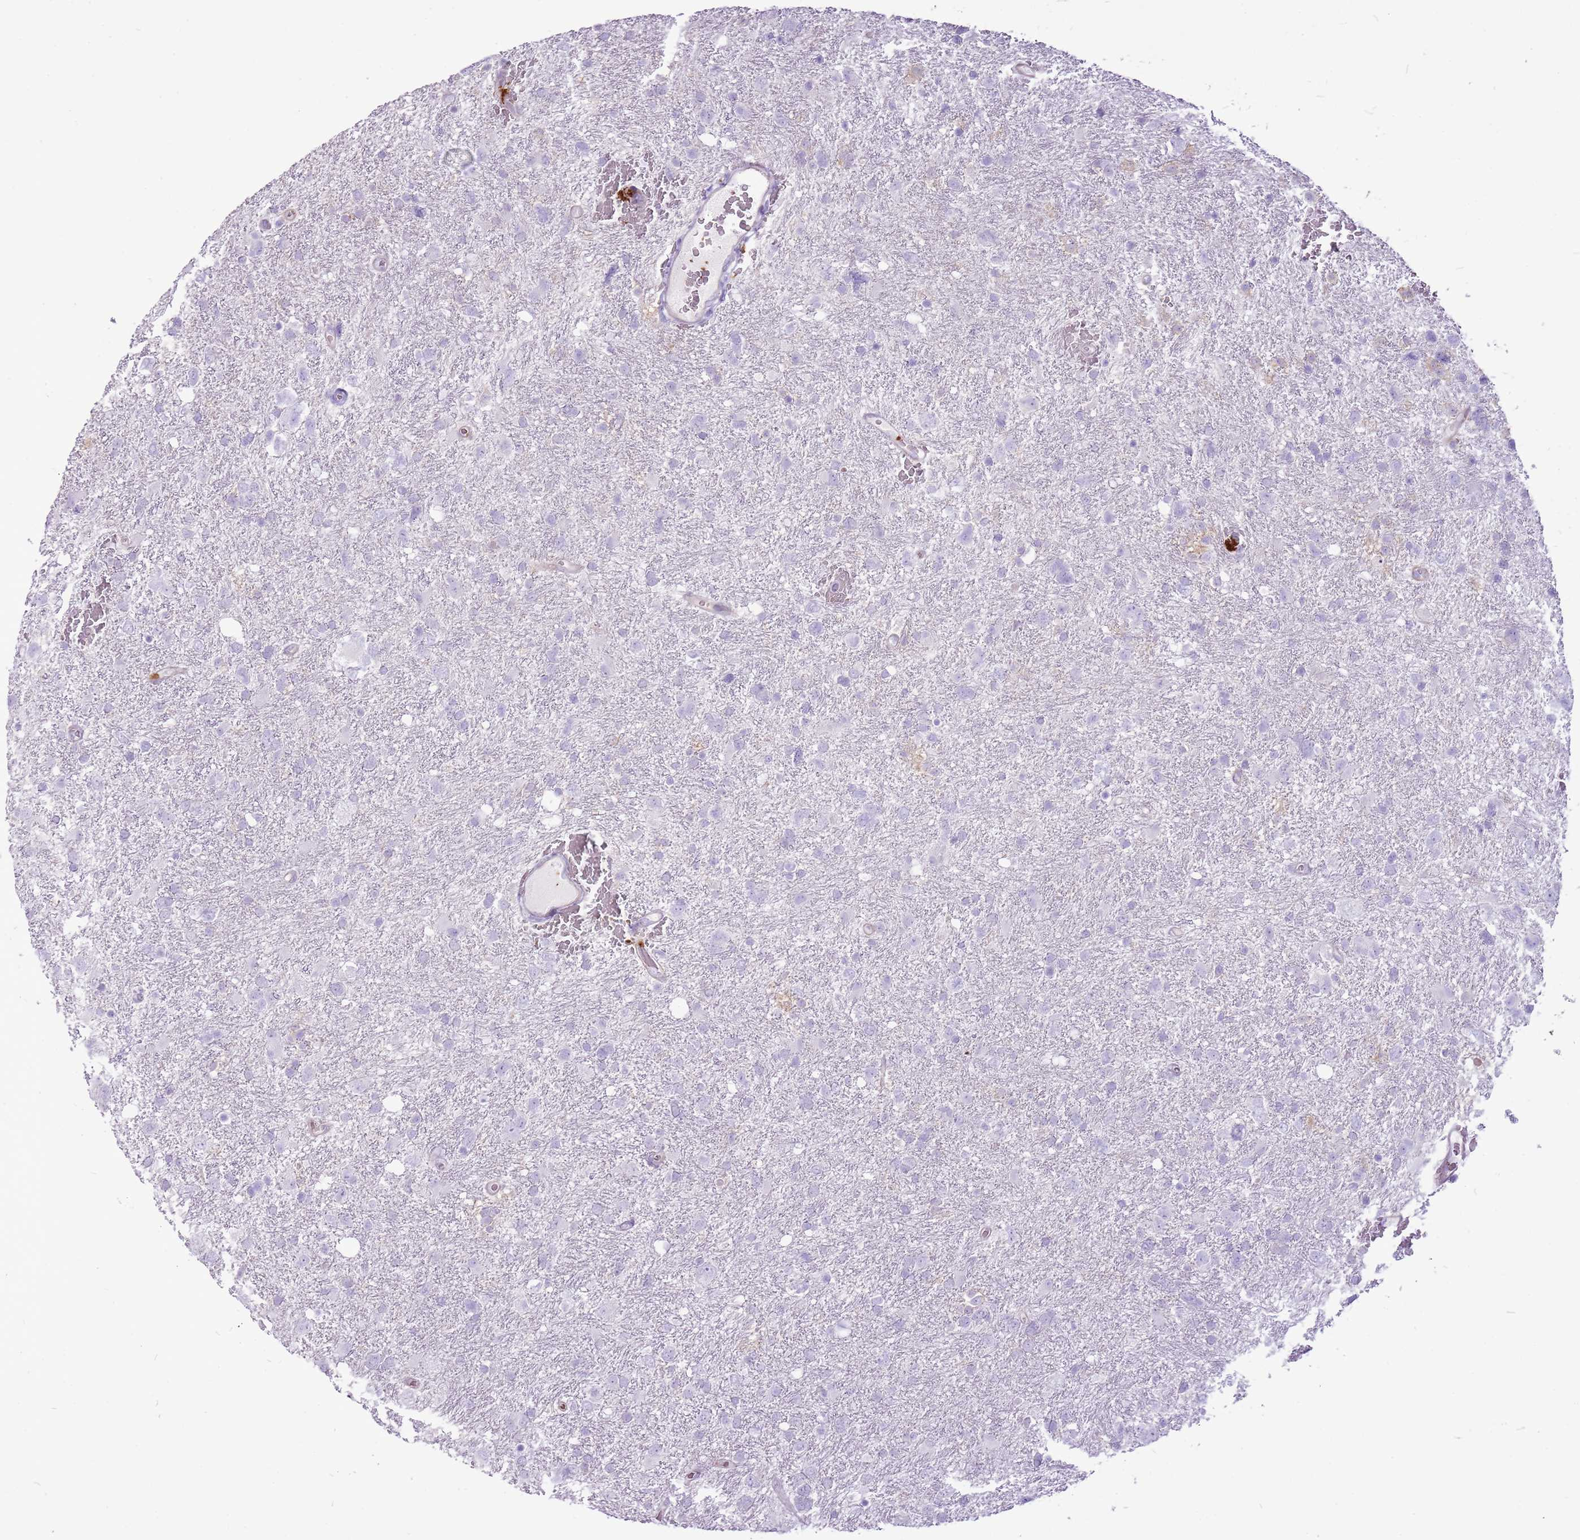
{"staining": {"intensity": "negative", "quantity": "none", "location": "none"}, "tissue": "glioma", "cell_type": "Tumor cells", "image_type": "cancer", "snomed": [{"axis": "morphology", "description": "Glioma, malignant, High grade"}, {"axis": "topography", "description": "Brain"}], "caption": "Malignant glioma (high-grade) was stained to show a protein in brown. There is no significant expression in tumor cells.", "gene": "CHAC2", "patient": {"sex": "male", "age": 61}}